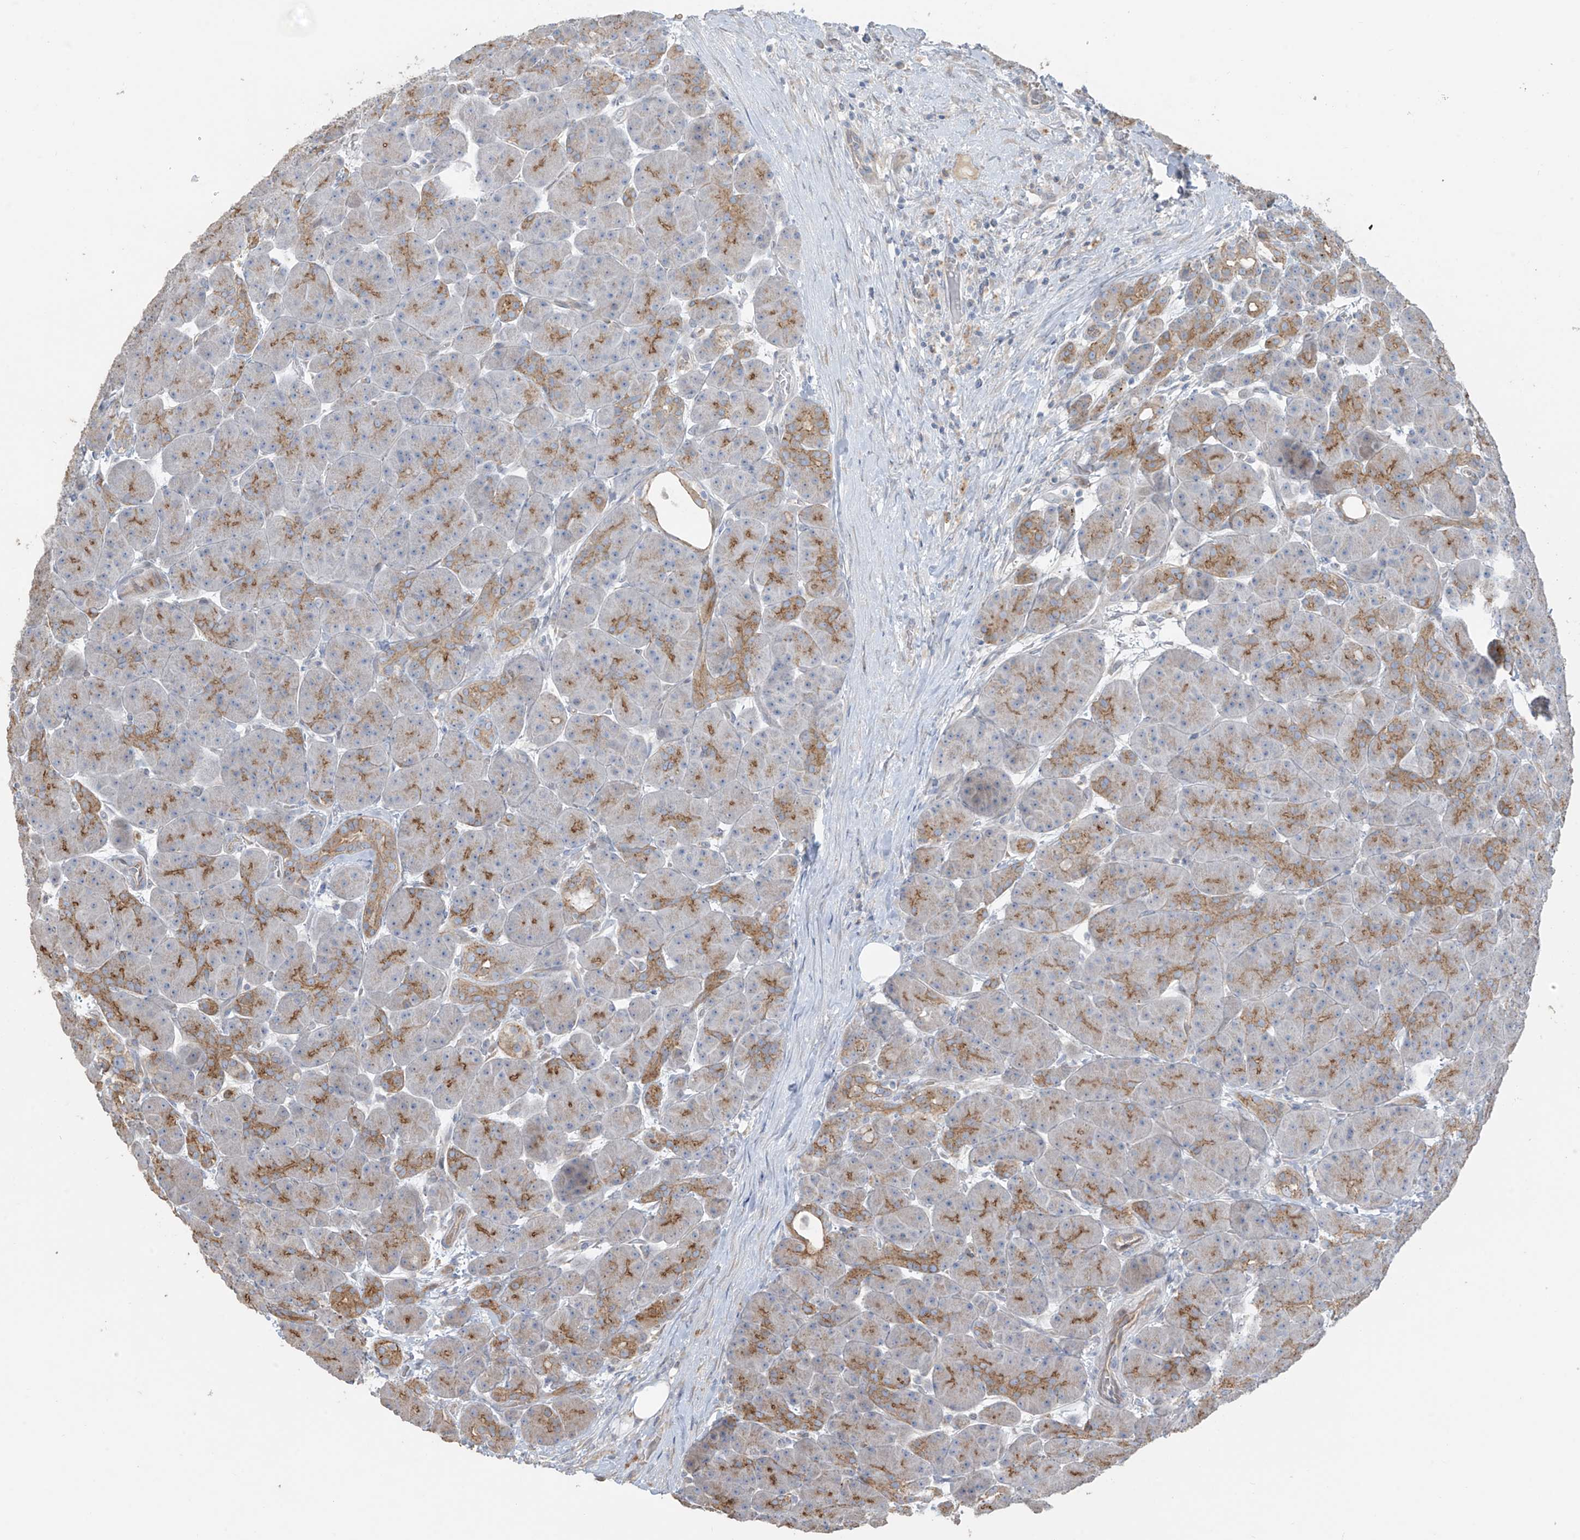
{"staining": {"intensity": "moderate", "quantity": "25%-75%", "location": "cytoplasmic/membranous"}, "tissue": "pancreas", "cell_type": "Exocrine glandular cells", "image_type": "normal", "snomed": [{"axis": "morphology", "description": "Normal tissue, NOS"}, {"axis": "topography", "description": "Pancreas"}], "caption": "High-power microscopy captured an immunohistochemistry image of normal pancreas, revealing moderate cytoplasmic/membranous expression in about 25%-75% of exocrine glandular cells.", "gene": "ABTB1", "patient": {"sex": "male", "age": 63}}